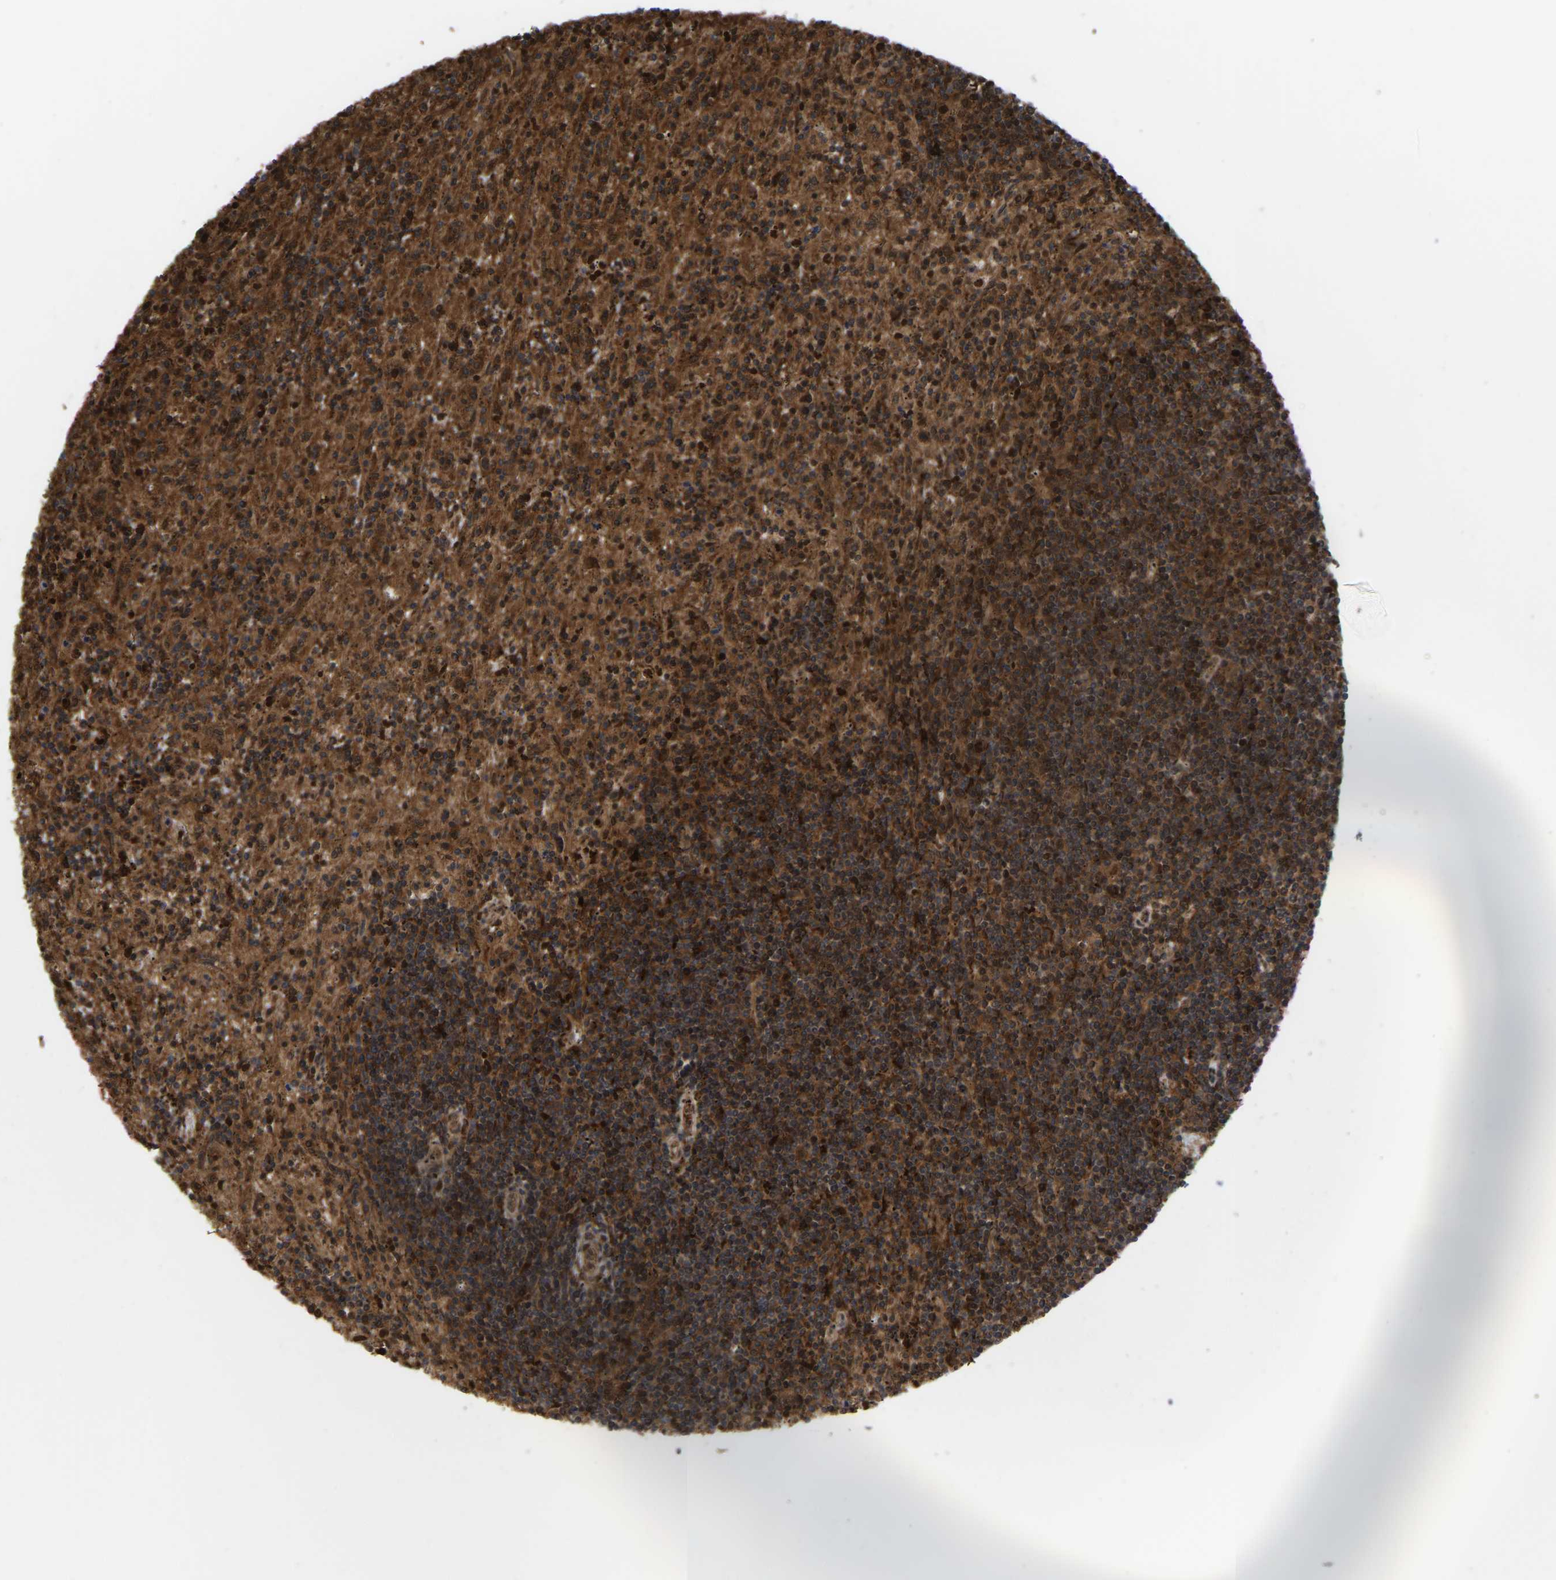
{"staining": {"intensity": "strong", "quantity": ">75%", "location": "cytoplasmic/membranous,nuclear"}, "tissue": "lymphoma", "cell_type": "Tumor cells", "image_type": "cancer", "snomed": [{"axis": "morphology", "description": "Malignant lymphoma, non-Hodgkin's type, Low grade"}, {"axis": "topography", "description": "Spleen"}], "caption": "A high-resolution micrograph shows immunohistochemistry staining of lymphoma, which demonstrates strong cytoplasmic/membranous and nuclear expression in about >75% of tumor cells. The staining was performed using DAB (3,3'-diaminobenzidine), with brown indicating positive protein expression. Nuclei are stained blue with hematoxylin.", "gene": "CYP7B1", "patient": {"sex": "male", "age": 76}}